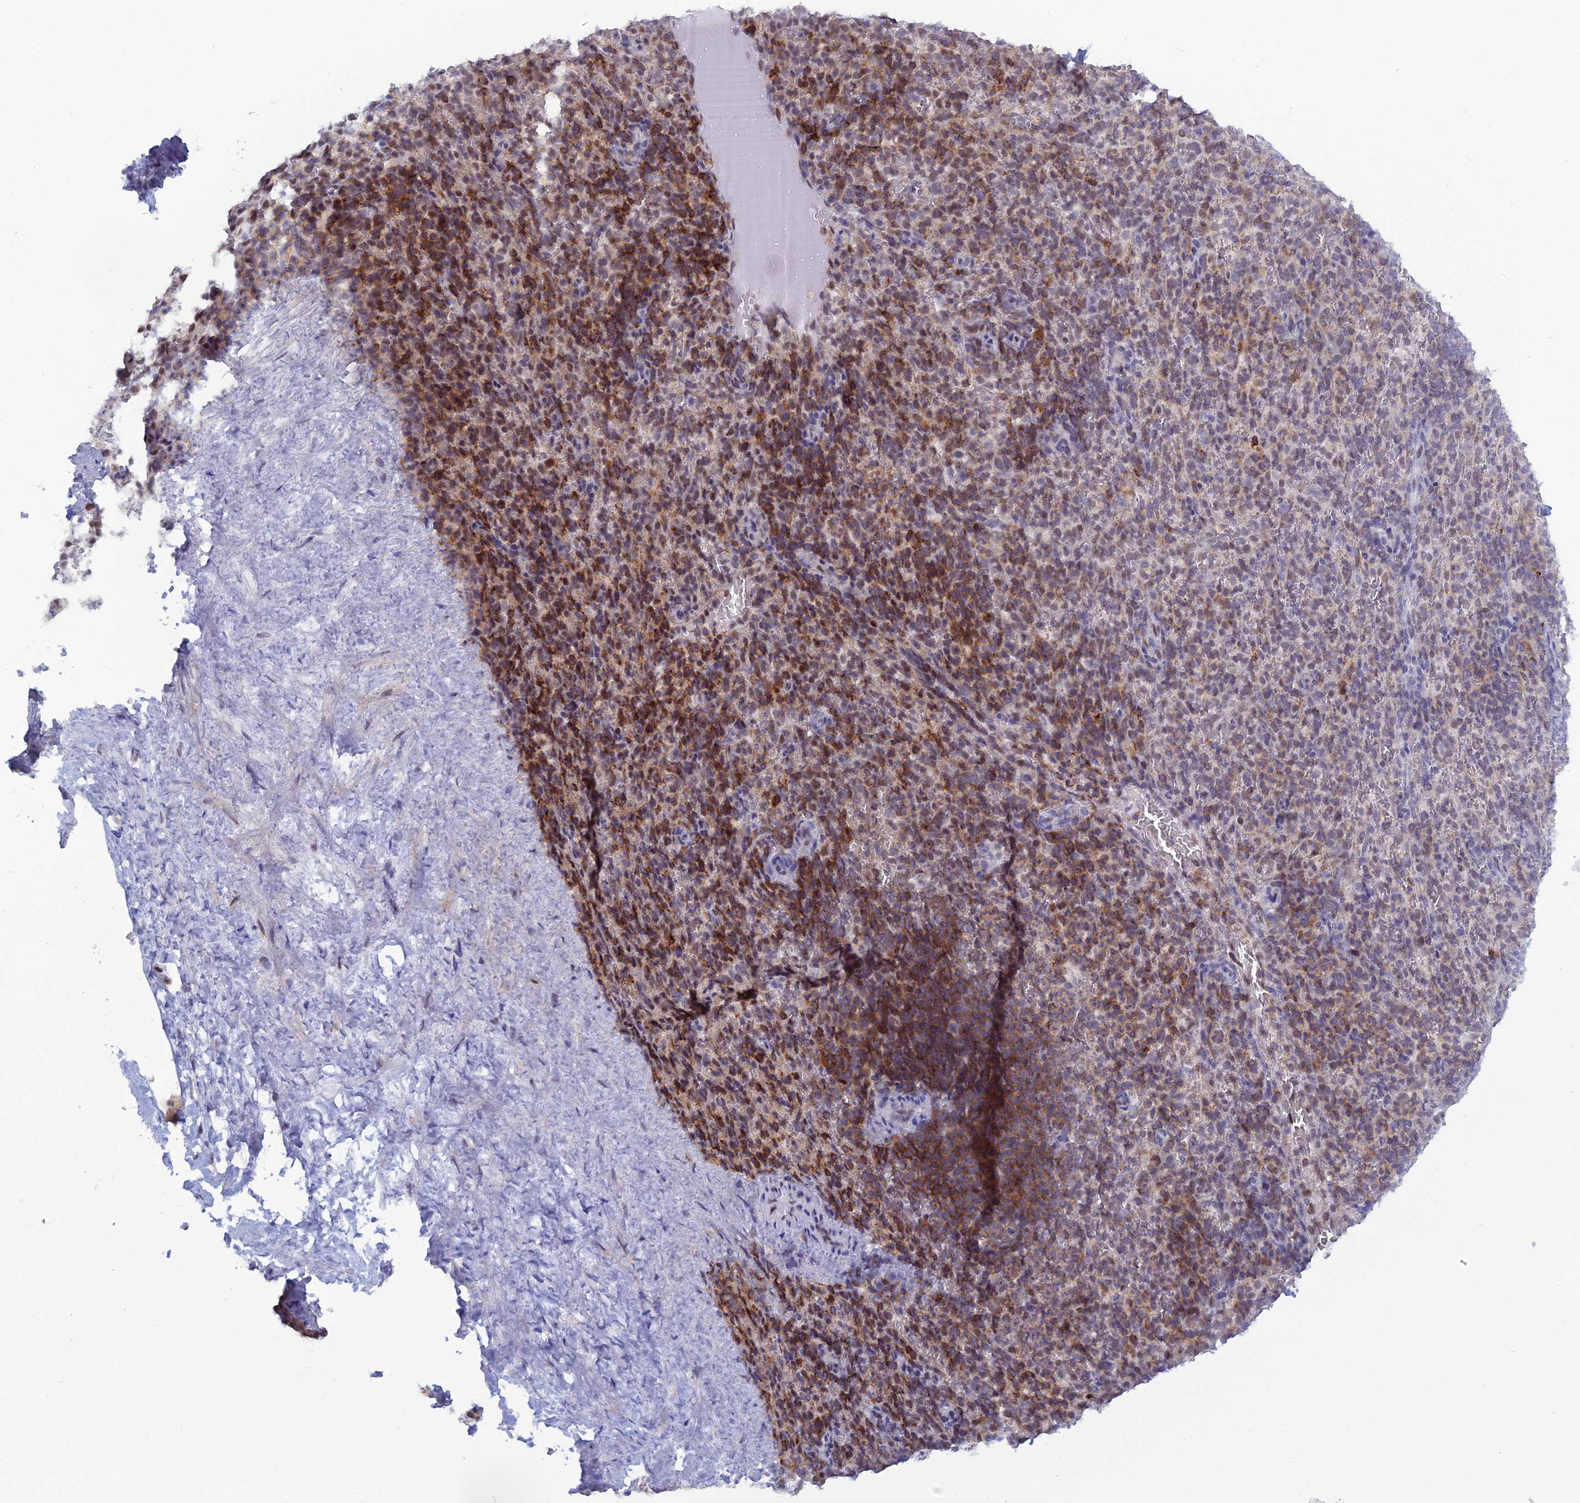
{"staining": {"intensity": "strong", "quantity": "<25%", "location": "cytoplasmic/membranous"}, "tissue": "spleen", "cell_type": "Cells in red pulp", "image_type": "normal", "snomed": [{"axis": "morphology", "description": "Normal tissue, NOS"}, {"axis": "topography", "description": "Spleen"}], "caption": "IHC of normal spleen demonstrates medium levels of strong cytoplasmic/membranous positivity in approximately <25% of cells in red pulp.", "gene": "NOL4L", "patient": {"sex": "female", "age": 21}}